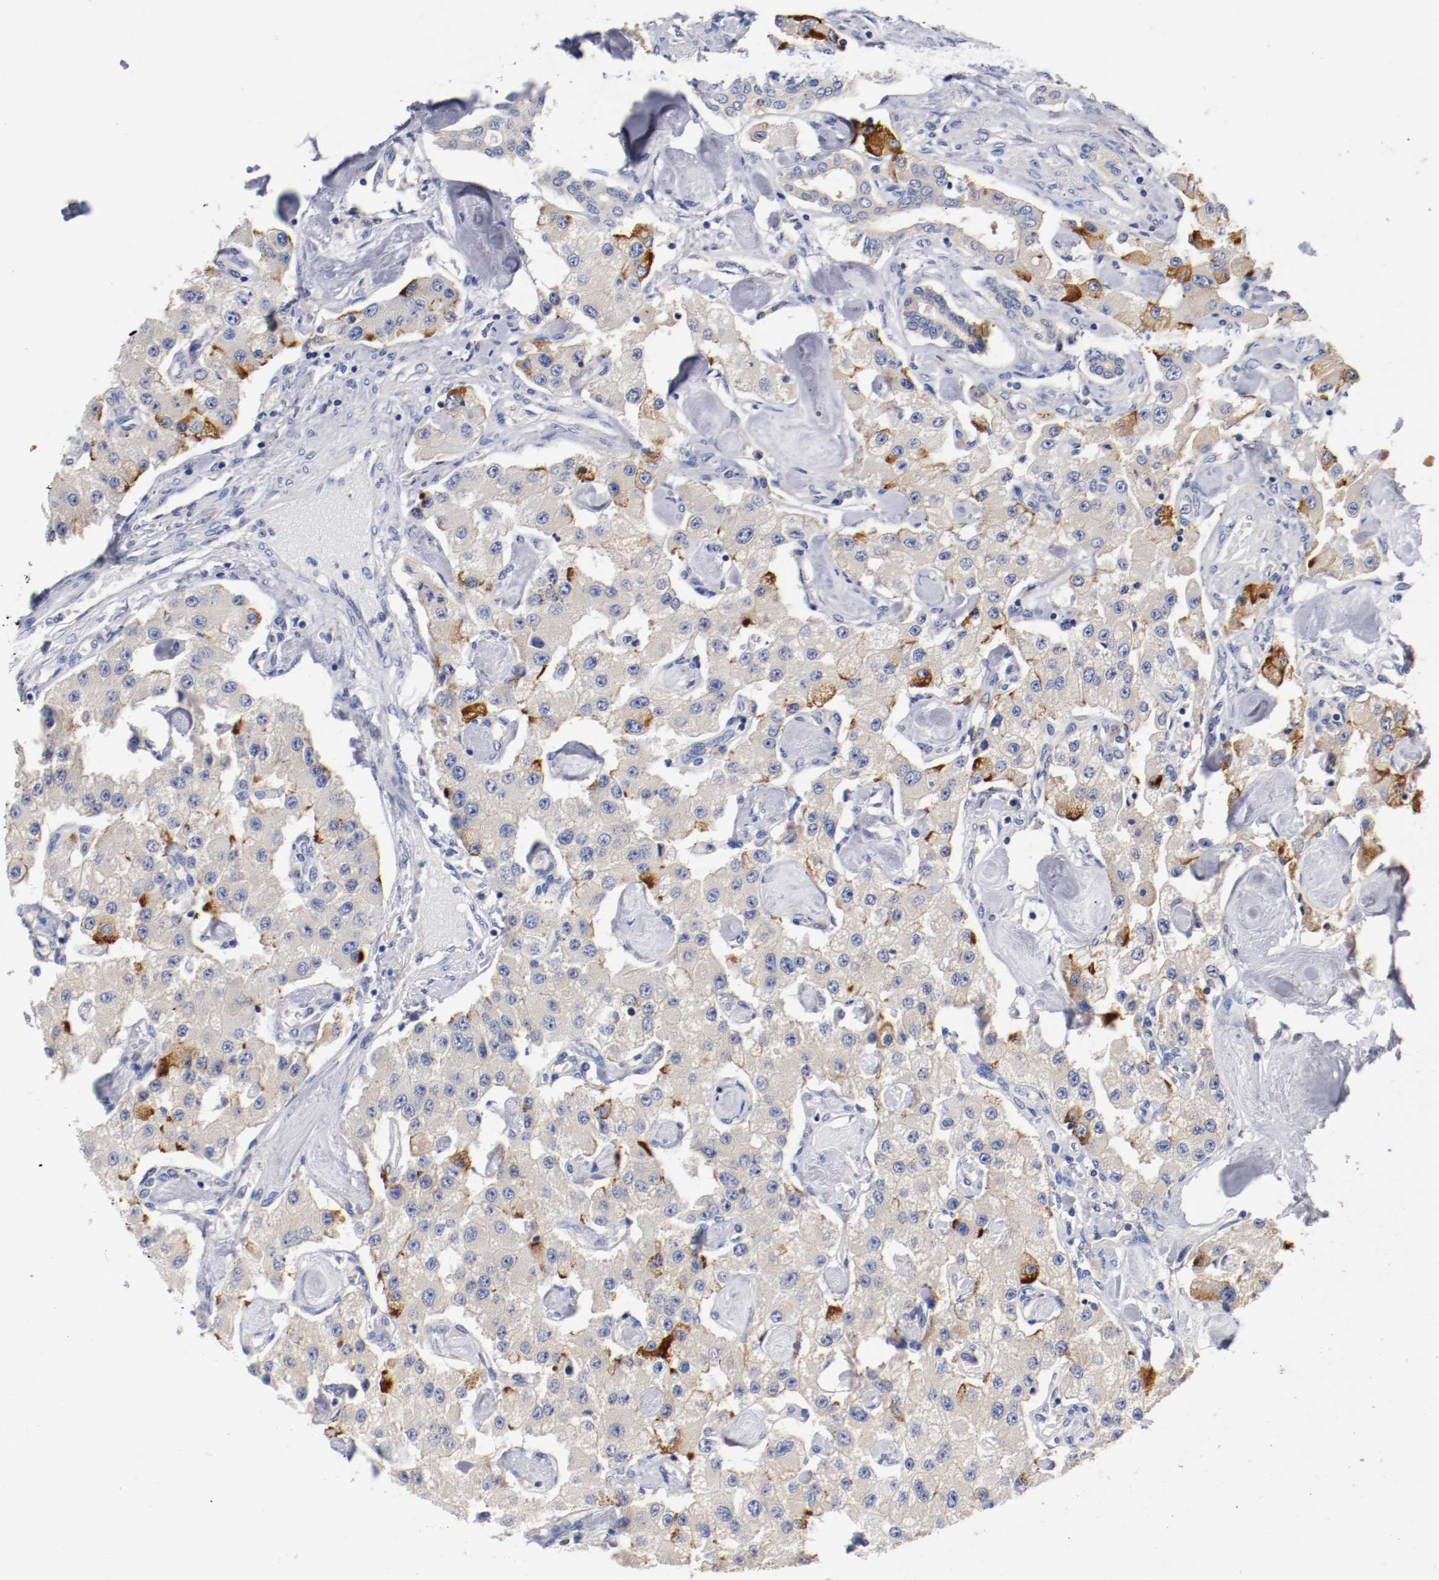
{"staining": {"intensity": "strong", "quantity": "25%-75%", "location": "cytoplasmic/membranous"}, "tissue": "carcinoid", "cell_type": "Tumor cells", "image_type": "cancer", "snomed": [{"axis": "morphology", "description": "Carcinoid, malignant, NOS"}, {"axis": "topography", "description": "Pancreas"}], "caption": "IHC micrograph of neoplastic tissue: human malignant carcinoid stained using immunohistochemistry (IHC) displays high levels of strong protein expression localized specifically in the cytoplasmic/membranous of tumor cells, appearing as a cytoplasmic/membranous brown color.", "gene": "HGS", "patient": {"sex": "male", "age": 41}}